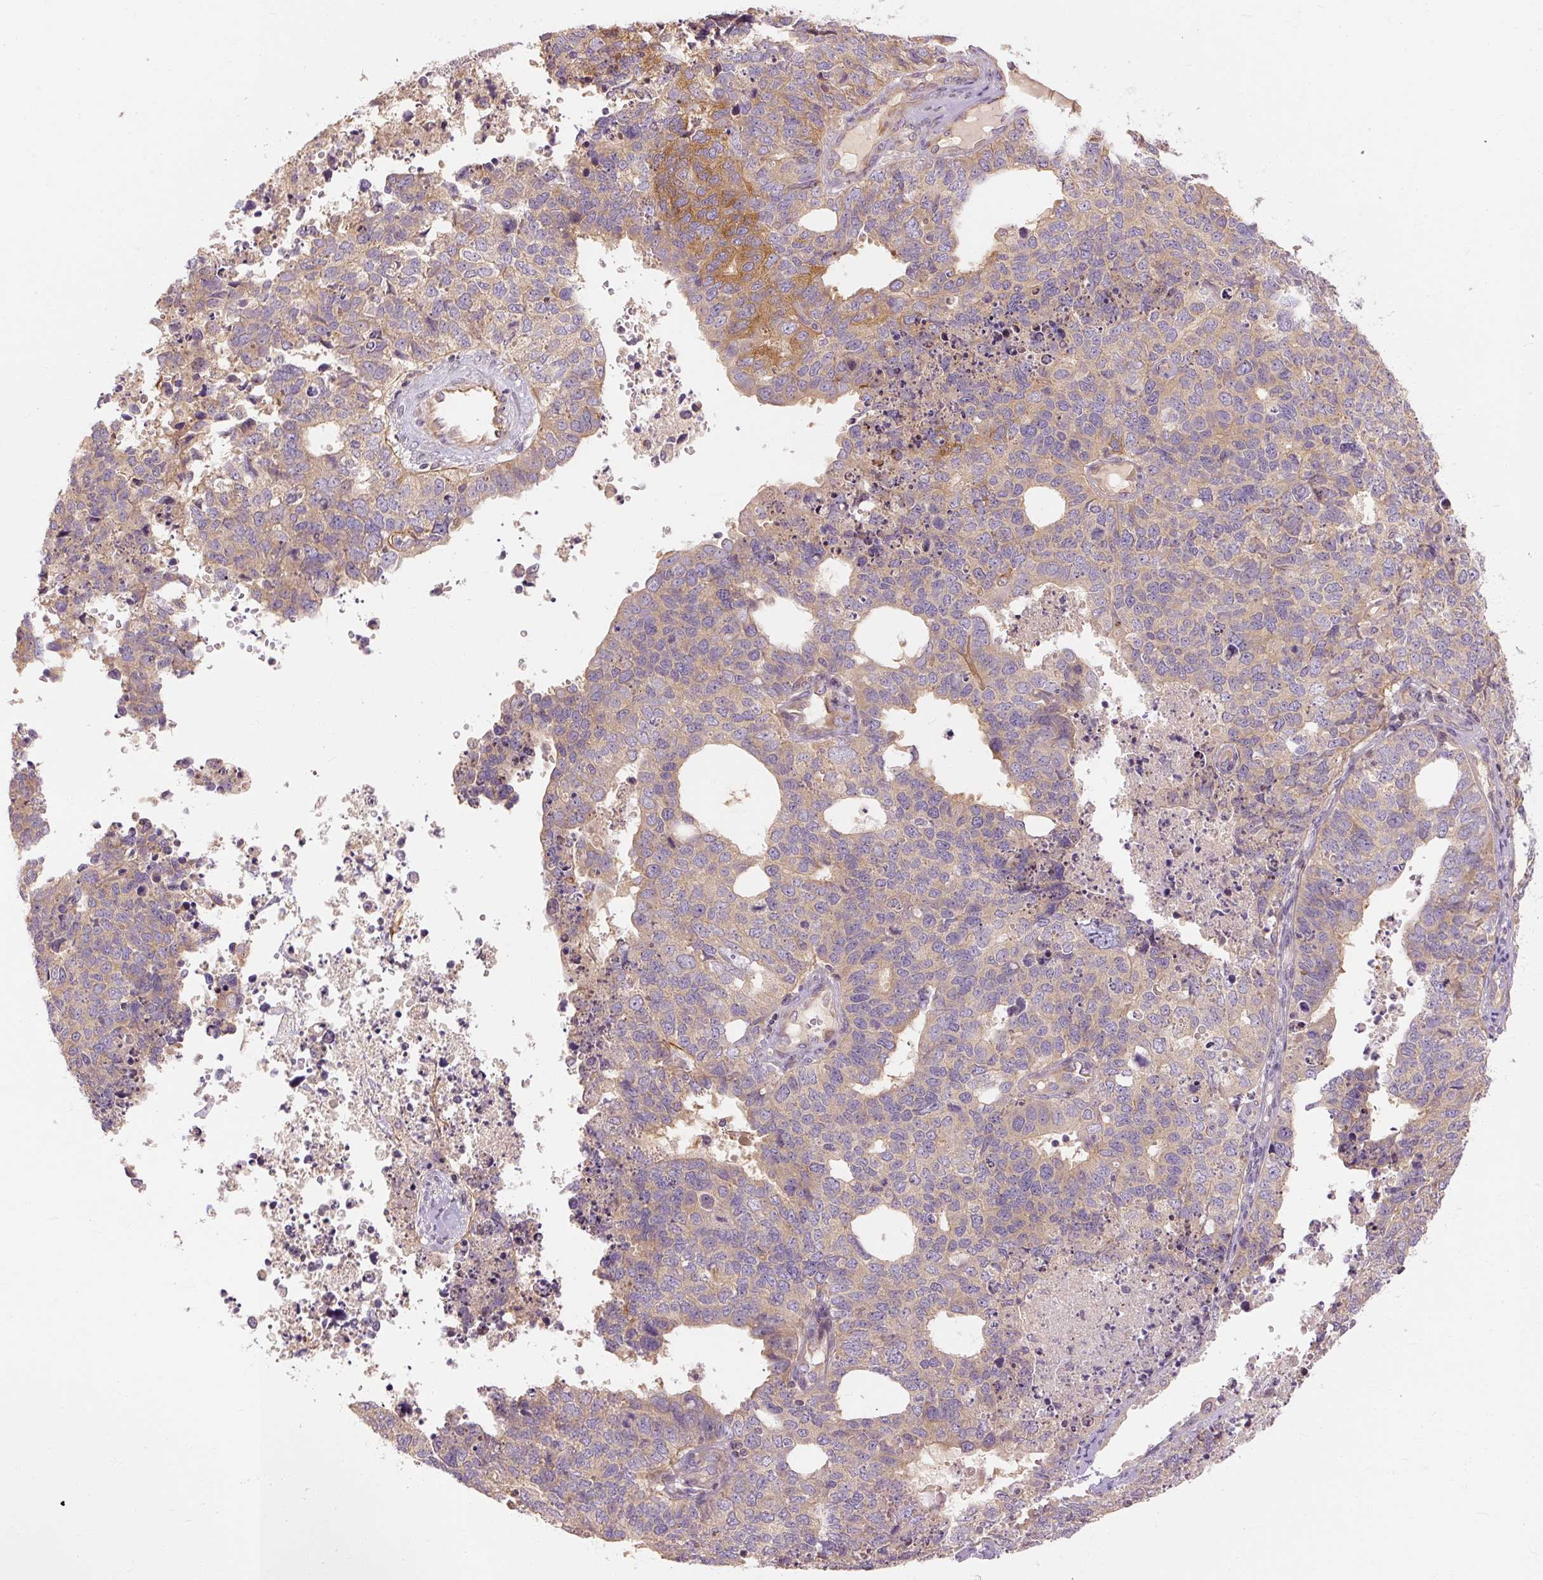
{"staining": {"intensity": "moderate", "quantity": "<25%", "location": "cytoplasmic/membranous"}, "tissue": "cervical cancer", "cell_type": "Tumor cells", "image_type": "cancer", "snomed": [{"axis": "morphology", "description": "Squamous cell carcinoma, NOS"}, {"axis": "topography", "description": "Cervix"}], "caption": "Cervical cancer stained with a brown dye demonstrates moderate cytoplasmic/membranous positive positivity in about <25% of tumor cells.", "gene": "RB1CC1", "patient": {"sex": "female", "age": 63}}